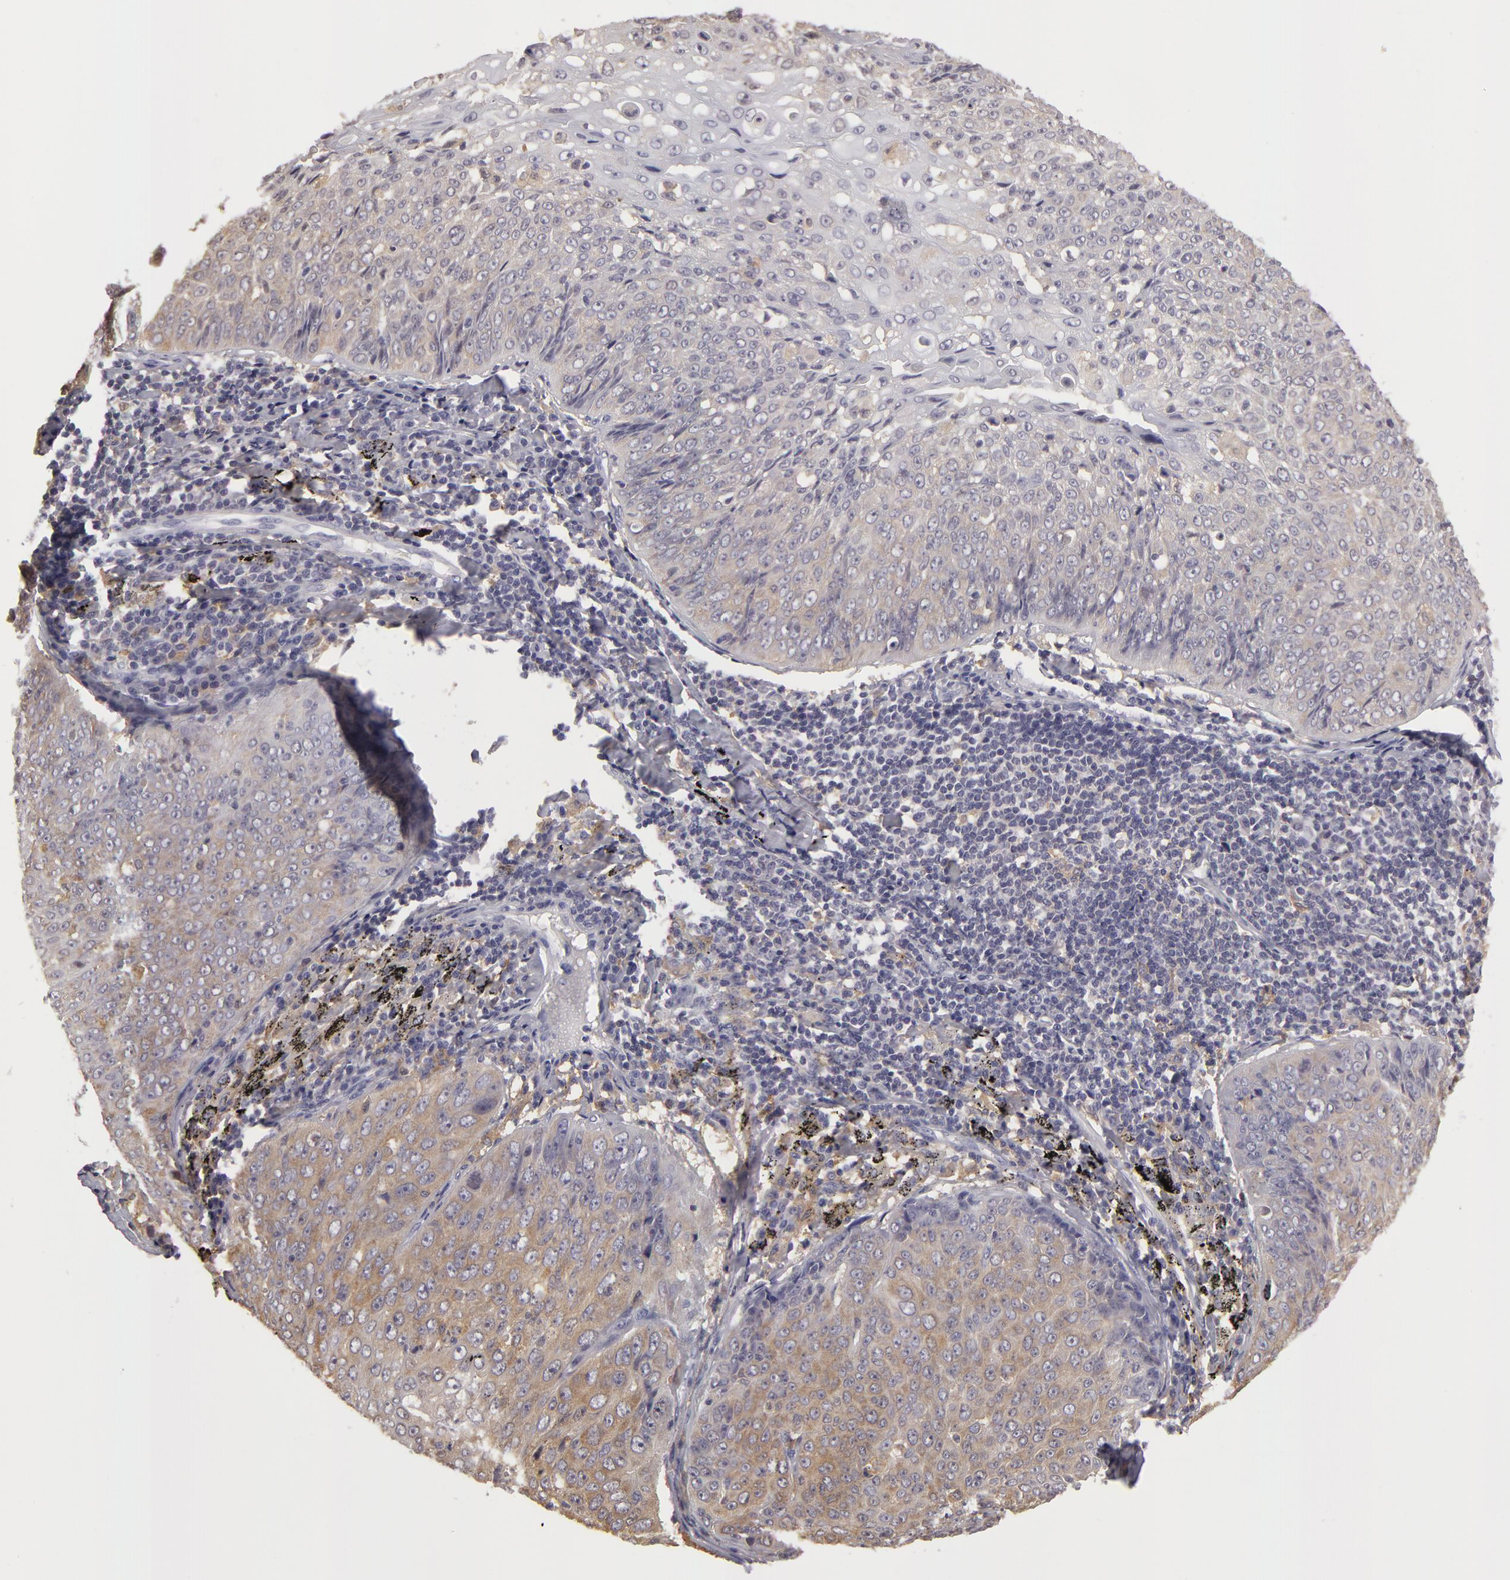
{"staining": {"intensity": "negative", "quantity": "none", "location": "none"}, "tissue": "lung cancer", "cell_type": "Tumor cells", "image_type": "cancer", "snomed": [{"axis": "morphology", "description": "Adenocarcinoma, NOS"}, {"axis": "topography", "description": "Lung"}], "caption": "An image of human adenocarcinoma (lung) is negative for staining in tumor cells. Brightfield microscopy of immunohistochemistry stained with DAB (3,3'-diaminobenzidine) (brown) and hematoxylin (blue), captured at high magnification.", "gene": "GNPDA1", "patient": {"sex": "male", "age": 60}}